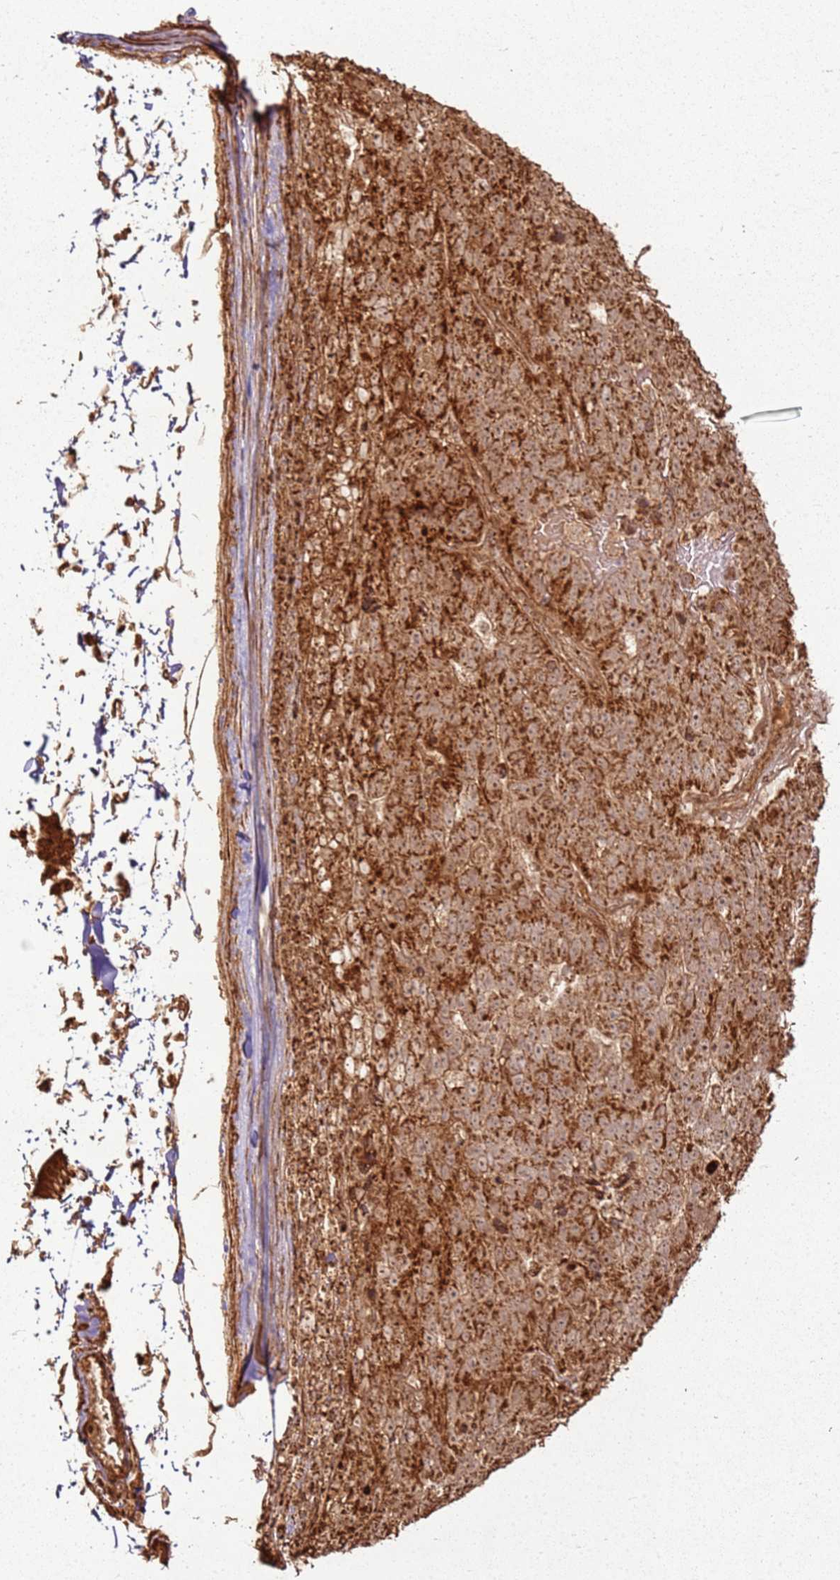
{"staining": {"intensity": "strong", "quantity": ">75%", "location": "cytoplasmic/membranous"}, "tissue": "pancreatic cancer", "cell_type": "Tumor cells", "image_type": "cancer", "snomed": [{"axis": "morphology", "description": "Adenocarcinoma, NOS"}, {"axis": "topography", "description": "Pancreas"}], "caption": "Human pancreatic adenocarcinoma stained with a brown dye demonstrates strong cytoplasmic/membranous positive positivity in approximately >75% of tumor cells.", "gene": "MRPS6", "patient": {"sex": "female", "age": 61}}